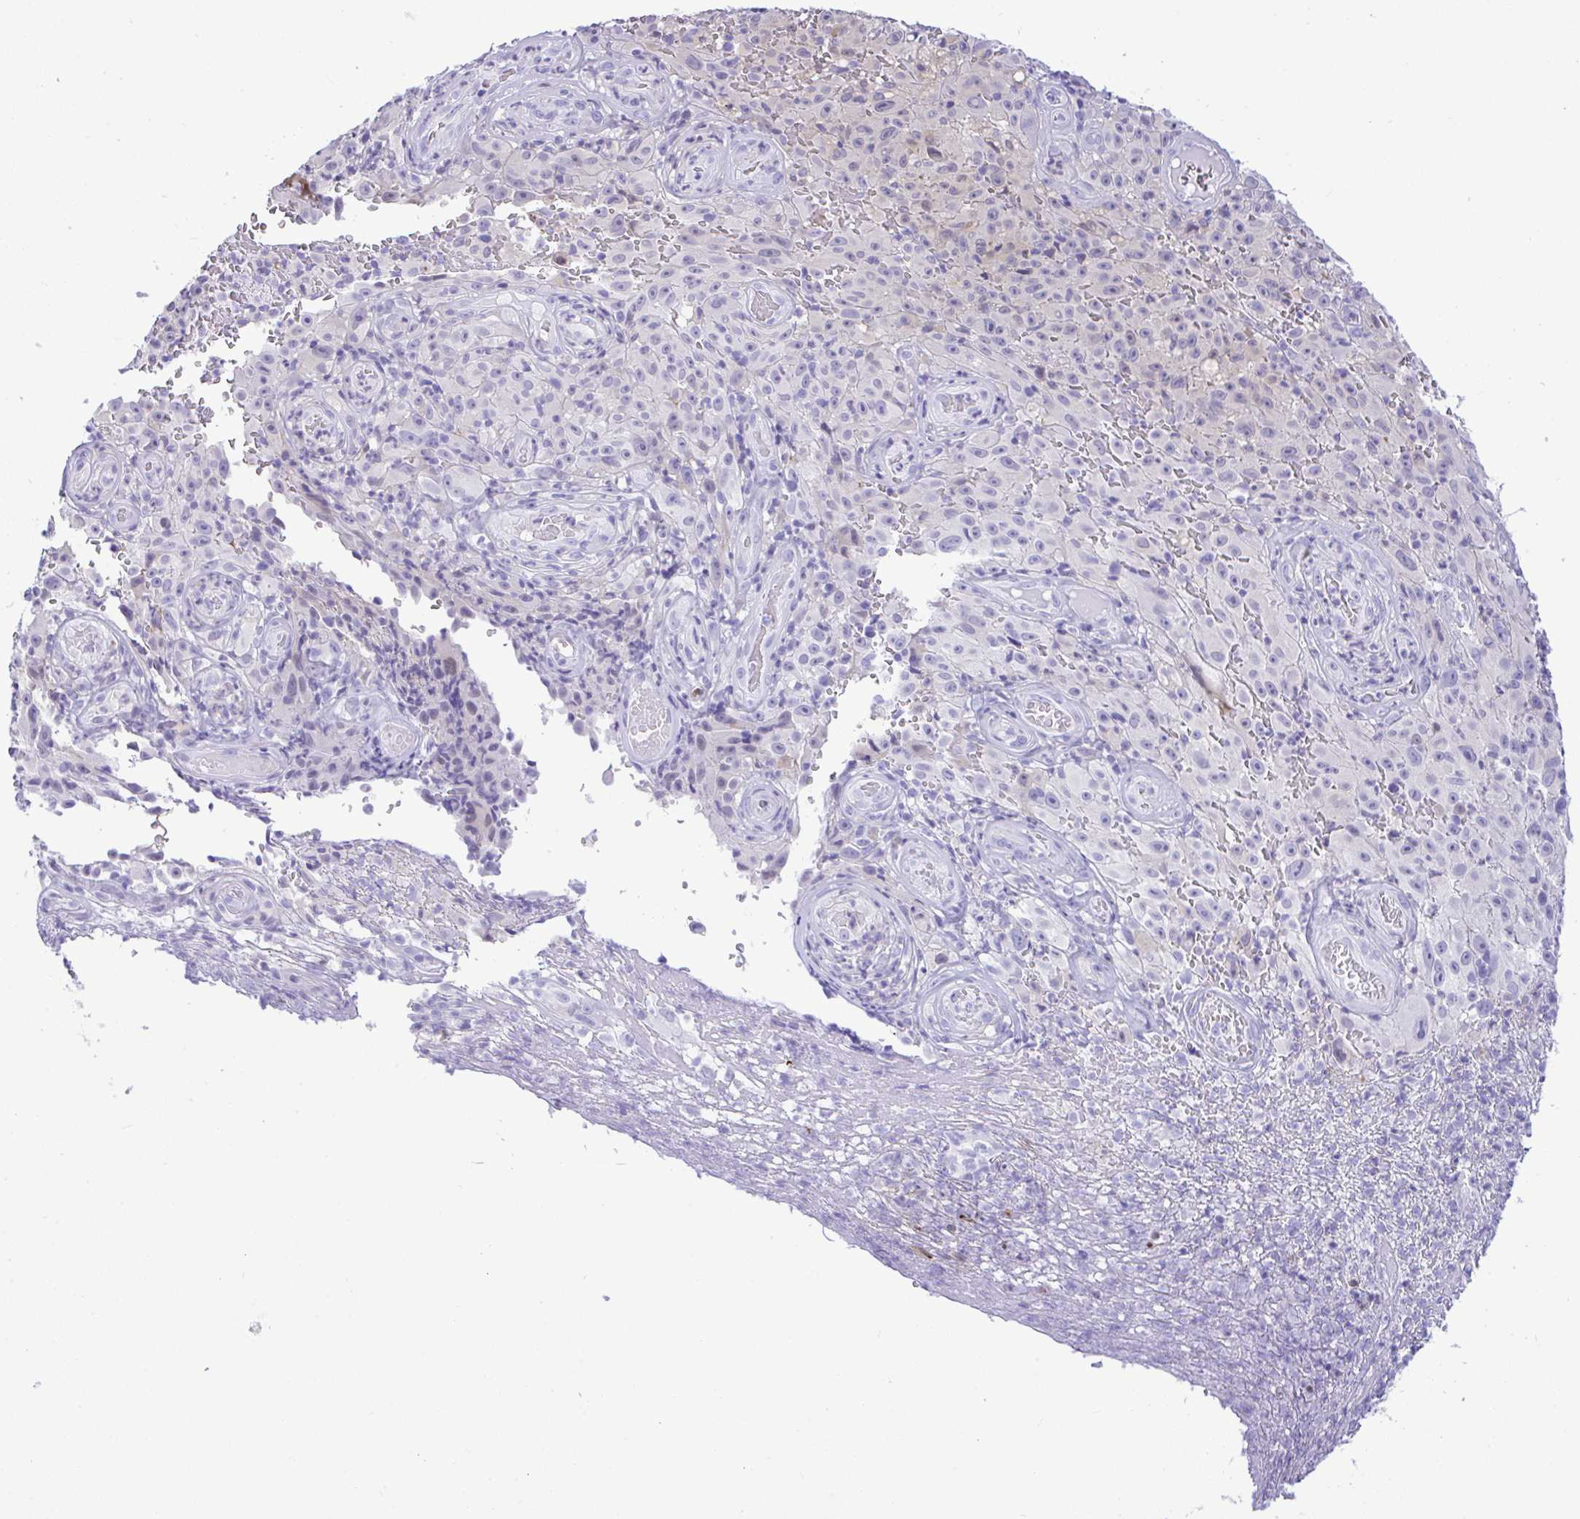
{"staining": {"intensity": "negative", "quantity": "none", "location": "none"}, "tissue": "melanoma", "cell_type": "Tumor cells", "image_type": "cancer", "snomed": [{"axis": "morphology", "description": "Malignant melanoma, NOS"}, {"axis": "topography", "description": "Skin"}], "caption": "The immunohistochemistry micrograph has no significant positivity in tumor cells of malignant melanoma tissue. (Immunohistochemistry (ihc), brightfield microscopy, high magnification).", "gene": "ZNF485", "patient": {"sex": "female", "age": 82}}